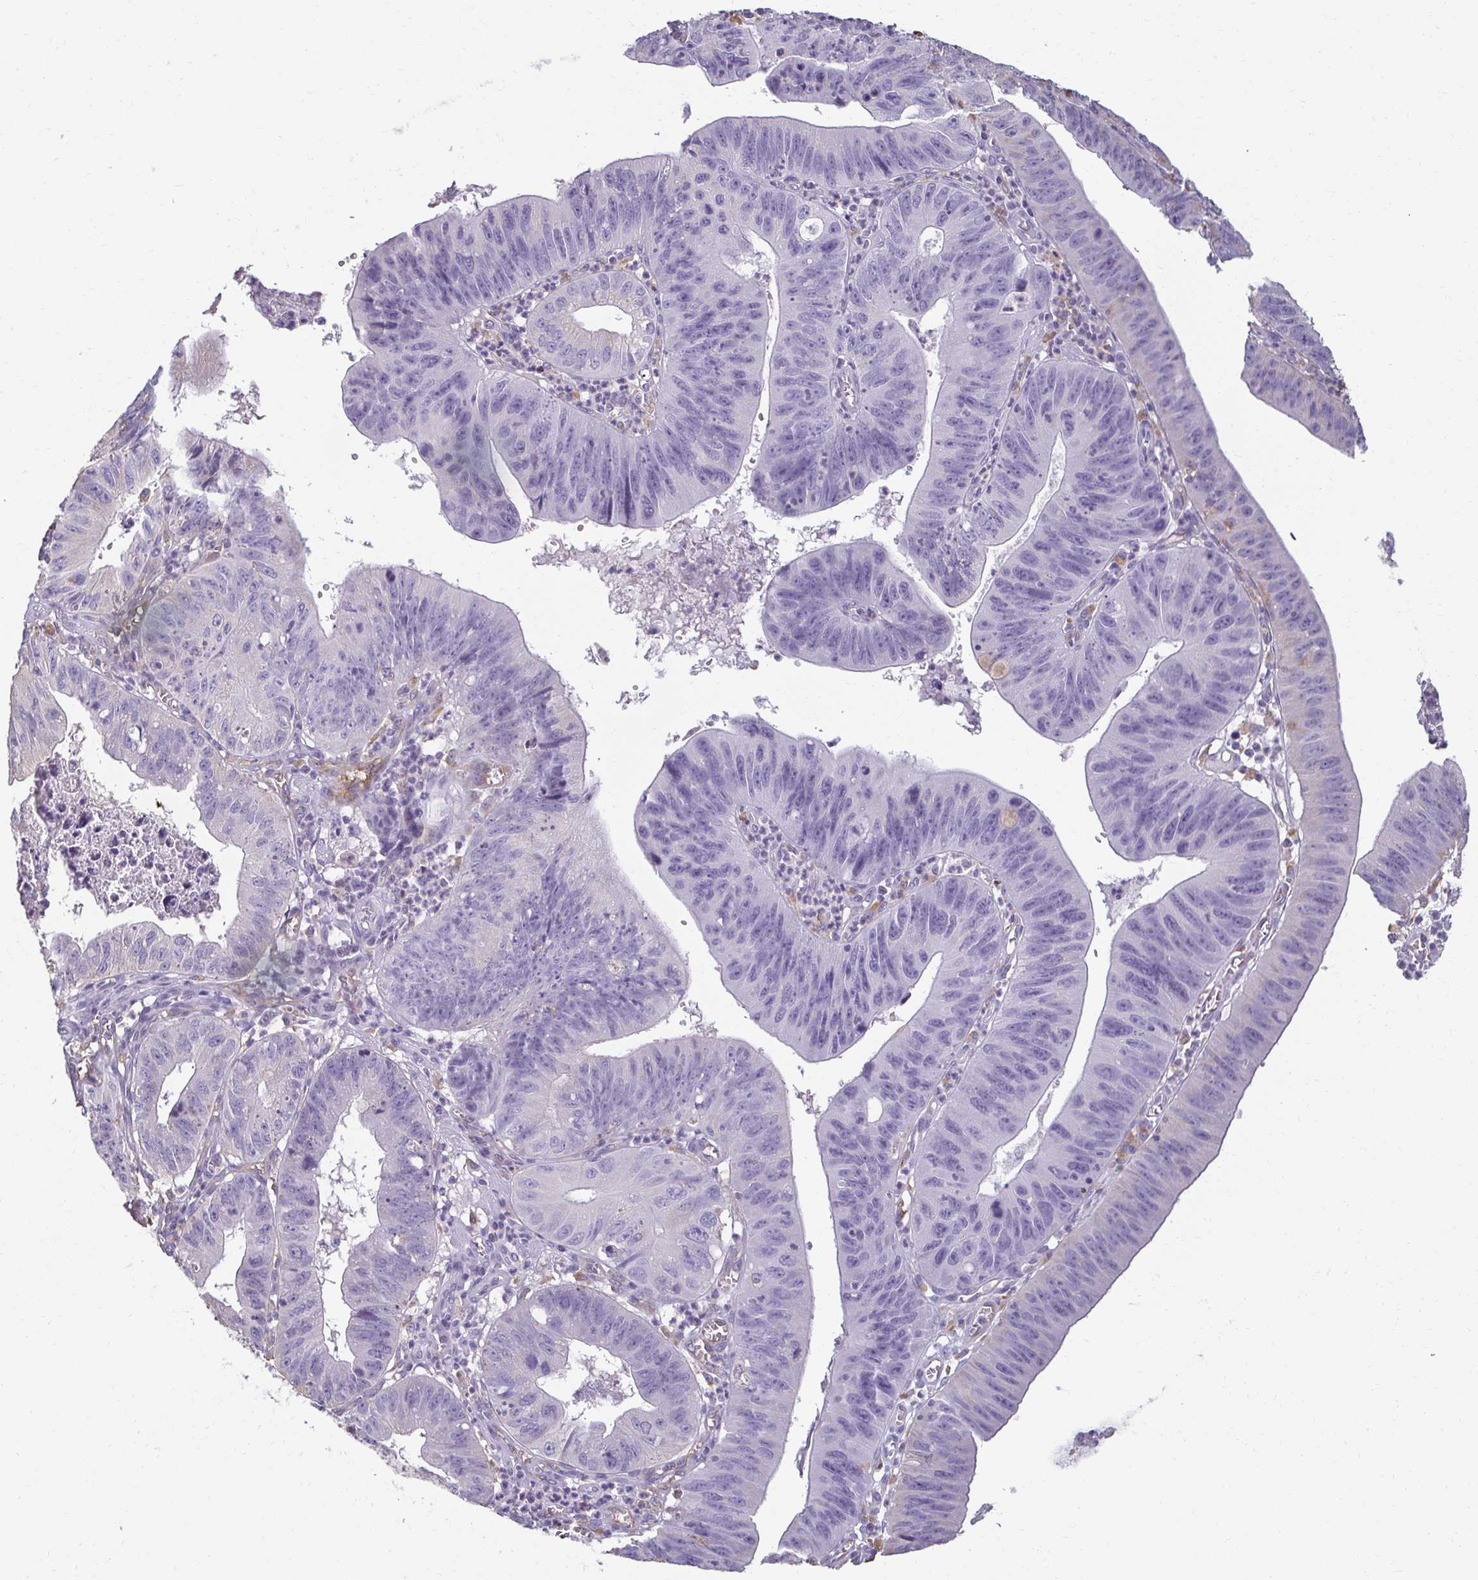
{"staining": {"intensity": "negative", "quantity": "none", "location": "none"}, "tissue": "stomach cancer", "cell_type": "Tumor cells", "image_type": "cancer", "snomed": [{"axis": "morphology", "description": "Adenocarcinoma, NOS"}, {"axis": "topography", "description": "Stomach"}], "caption": "IHC of adenocarcinoma (stomach) demonstrates no expression in tumor cells.", "gene": "PDE2A", "patient": {"sex": "male", "age": 59}}